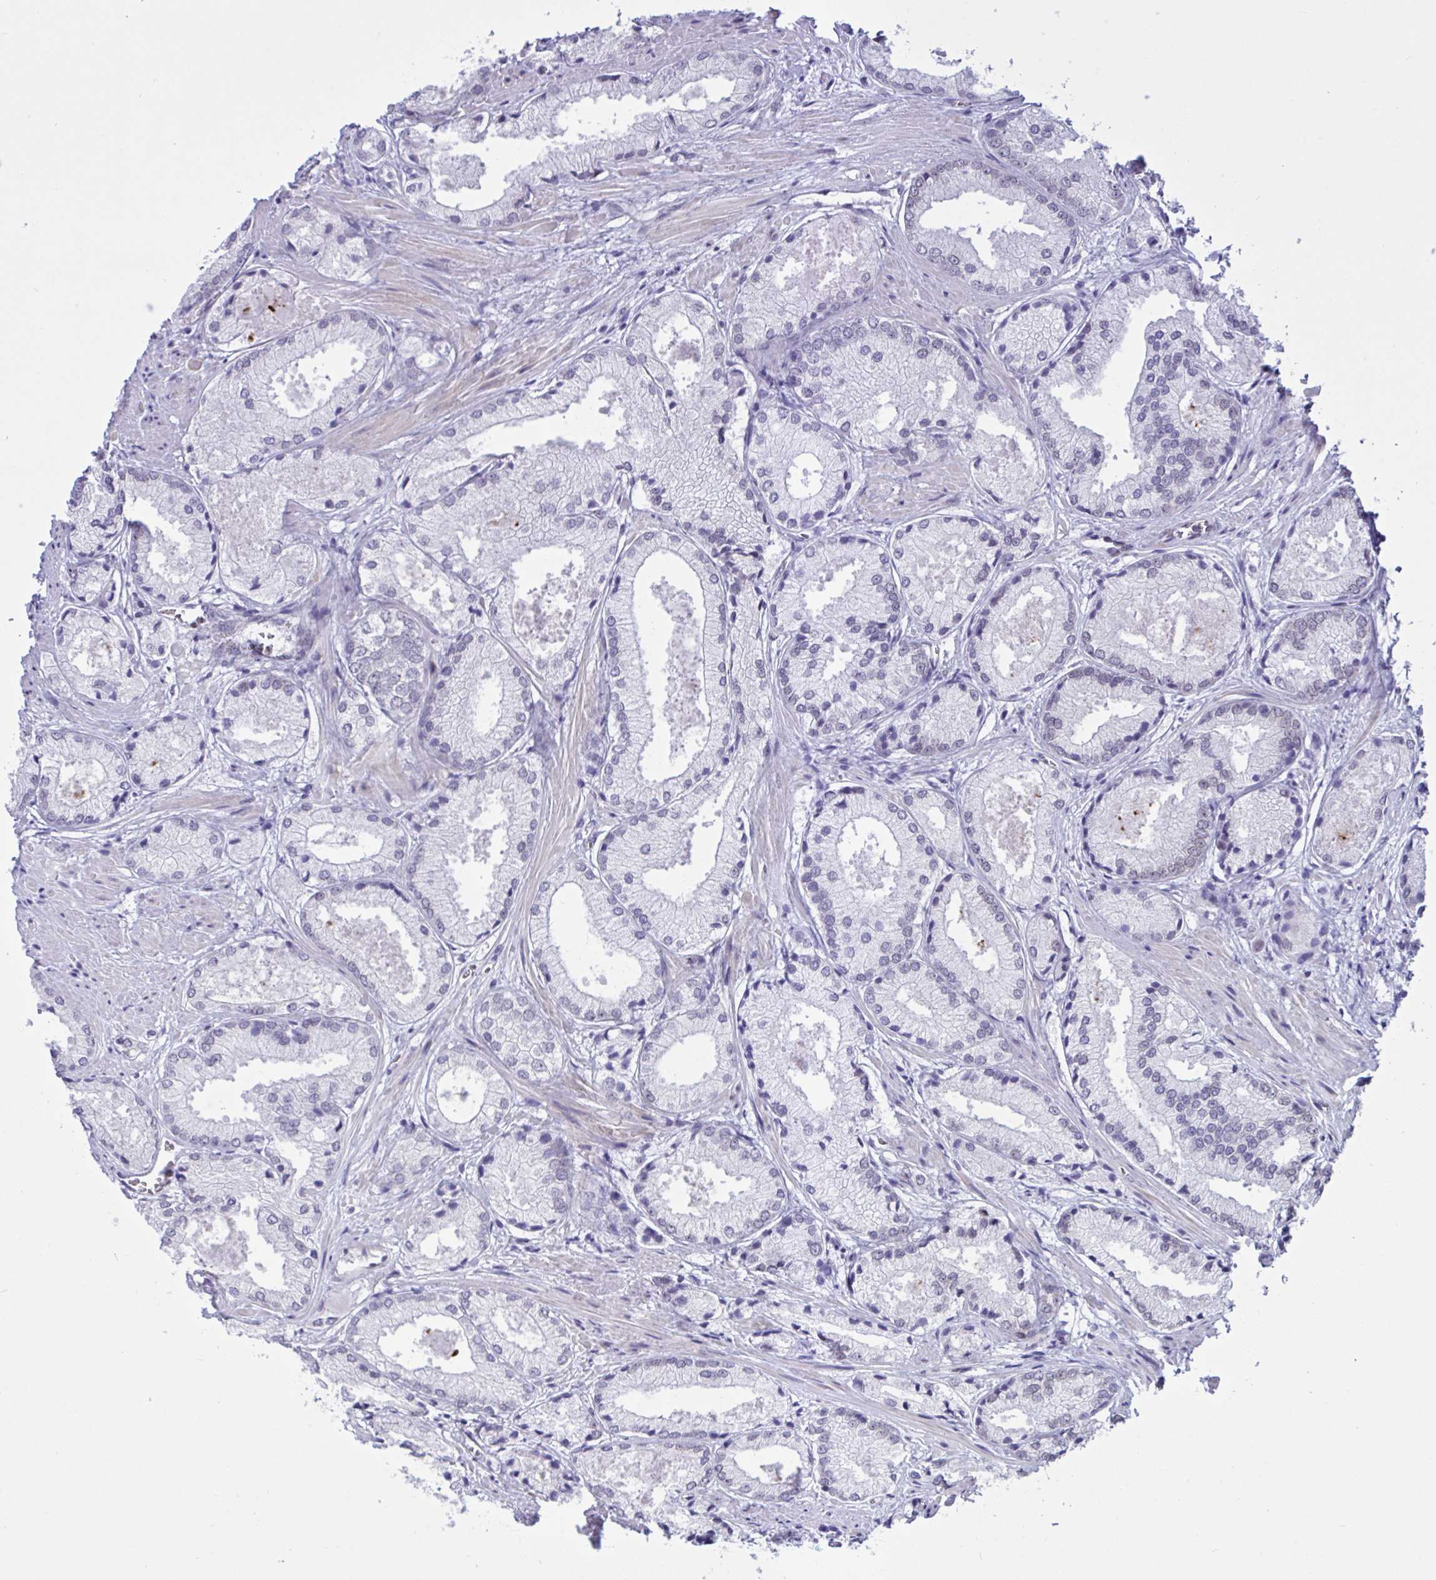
{"staining": {"intensity": "weak", "quantity": "25%-75%", "location": "cytoplasmic/membranous,nuclear"}, "tissue": "prostate cancer", "cell_type": "Tumor cells", "image_type": "cancer", "snomed": [{"axis": "morphology", "description": "Adenocarcinoma, High grade"}, {"axis": "topography", "description": "Prostate"}], "caption": "Brown immunohistochemical staining in prostate cancer (high-grade adenocarcinoma) exhibits weak cytoplasmic/membranous and nuclear positivity in approximately 25%-75% of tumor cells.", "gene": "DOCK11", "patient": {"sex": "male", "age": 68}}